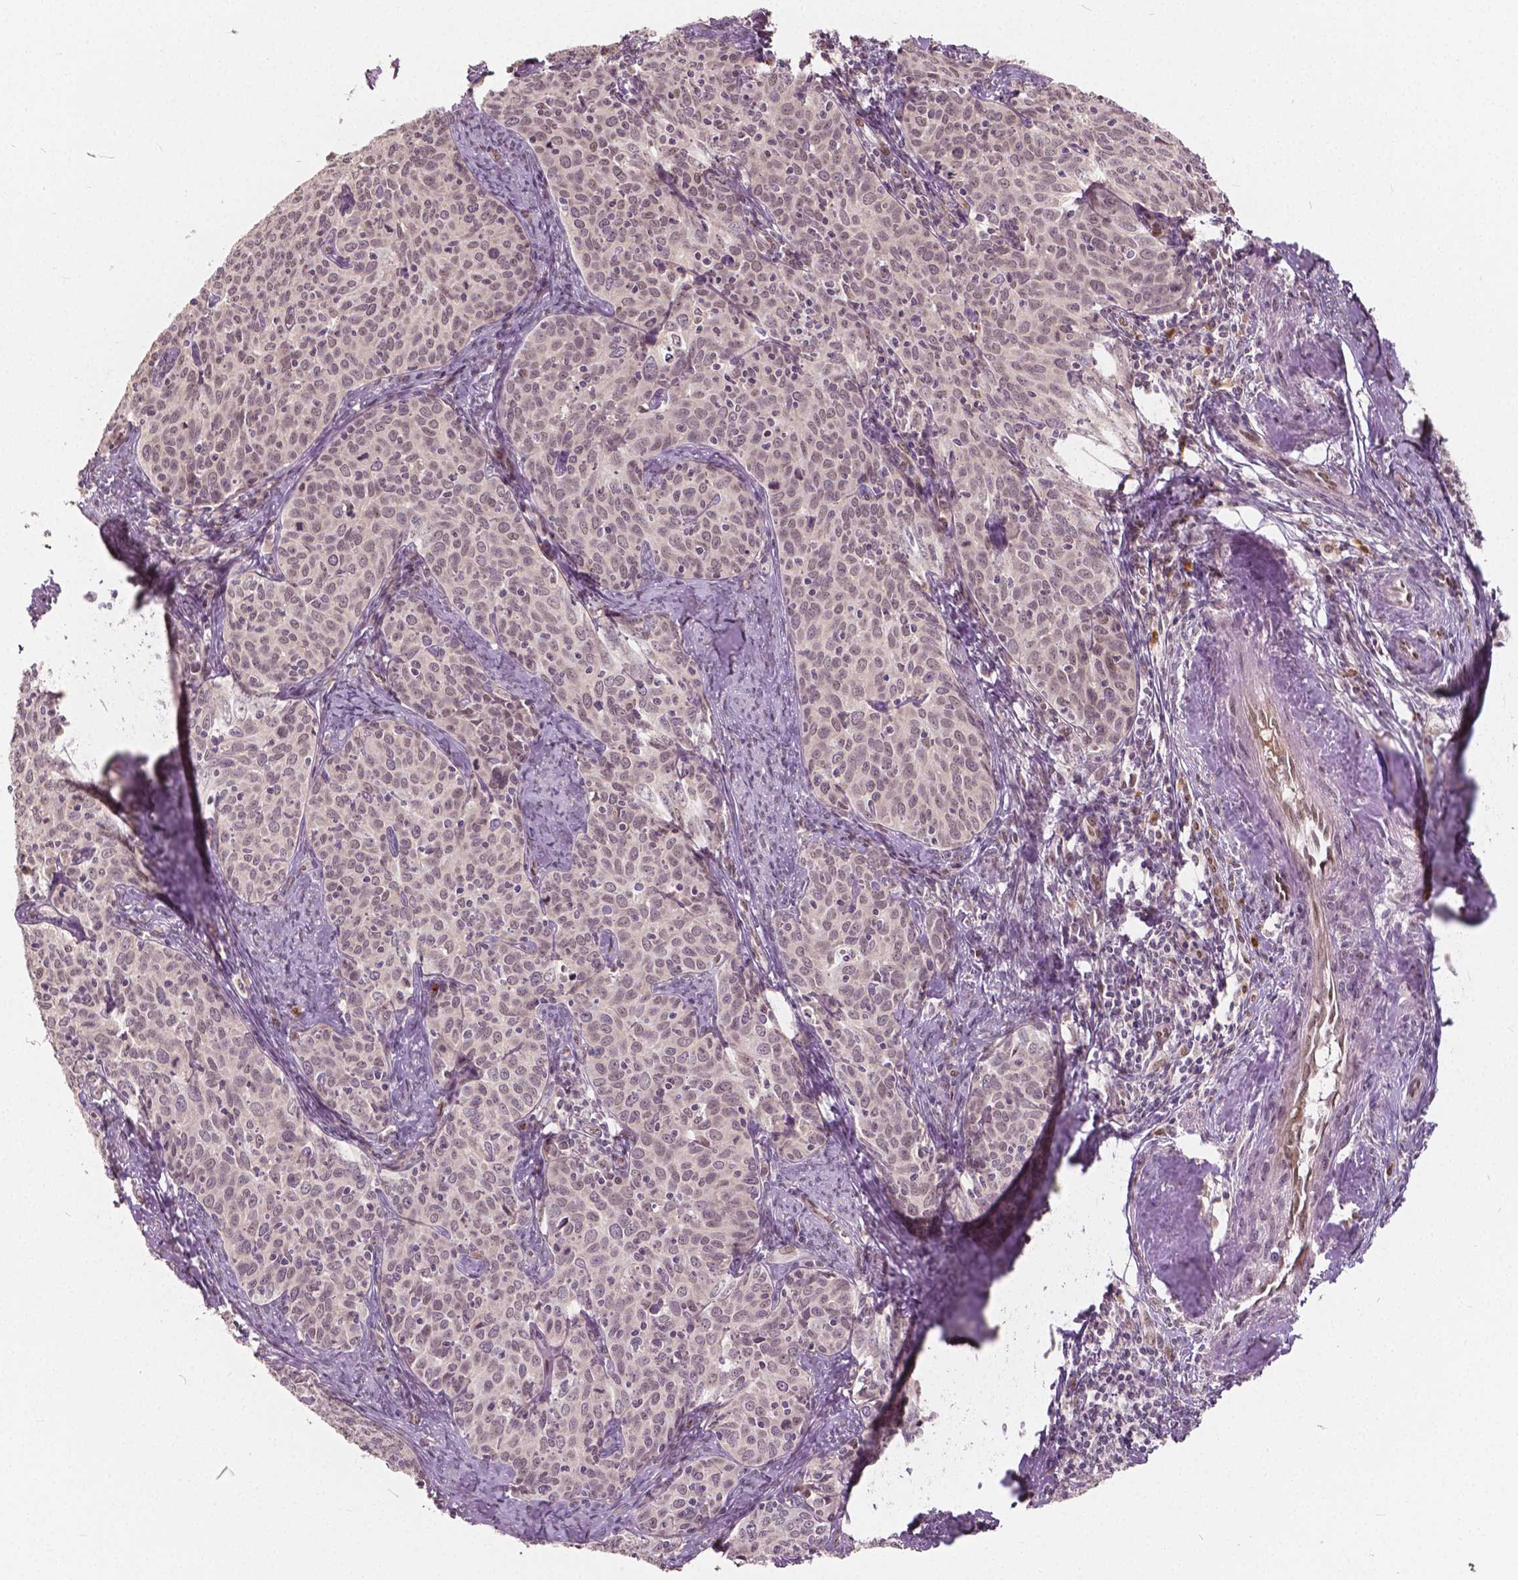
{"staining": {"intensity": "negative", "quantity": "none", "location": "none"}, "tissue": "cervical cancer", "cell_type": "Tumor cells", "image_type": "cancer", "snomed": [{"axis": "morphology", "description": "Squamous cell carcinoma, NOS"}, {"axis": "topography", "description": "Cervix"}], "caption": "Tumor cells show no significant staining in cervical cancer (squamous cell carcinoma).", "gene": "HMBOX1", "patient": {"sex": "female", "age": 62}}